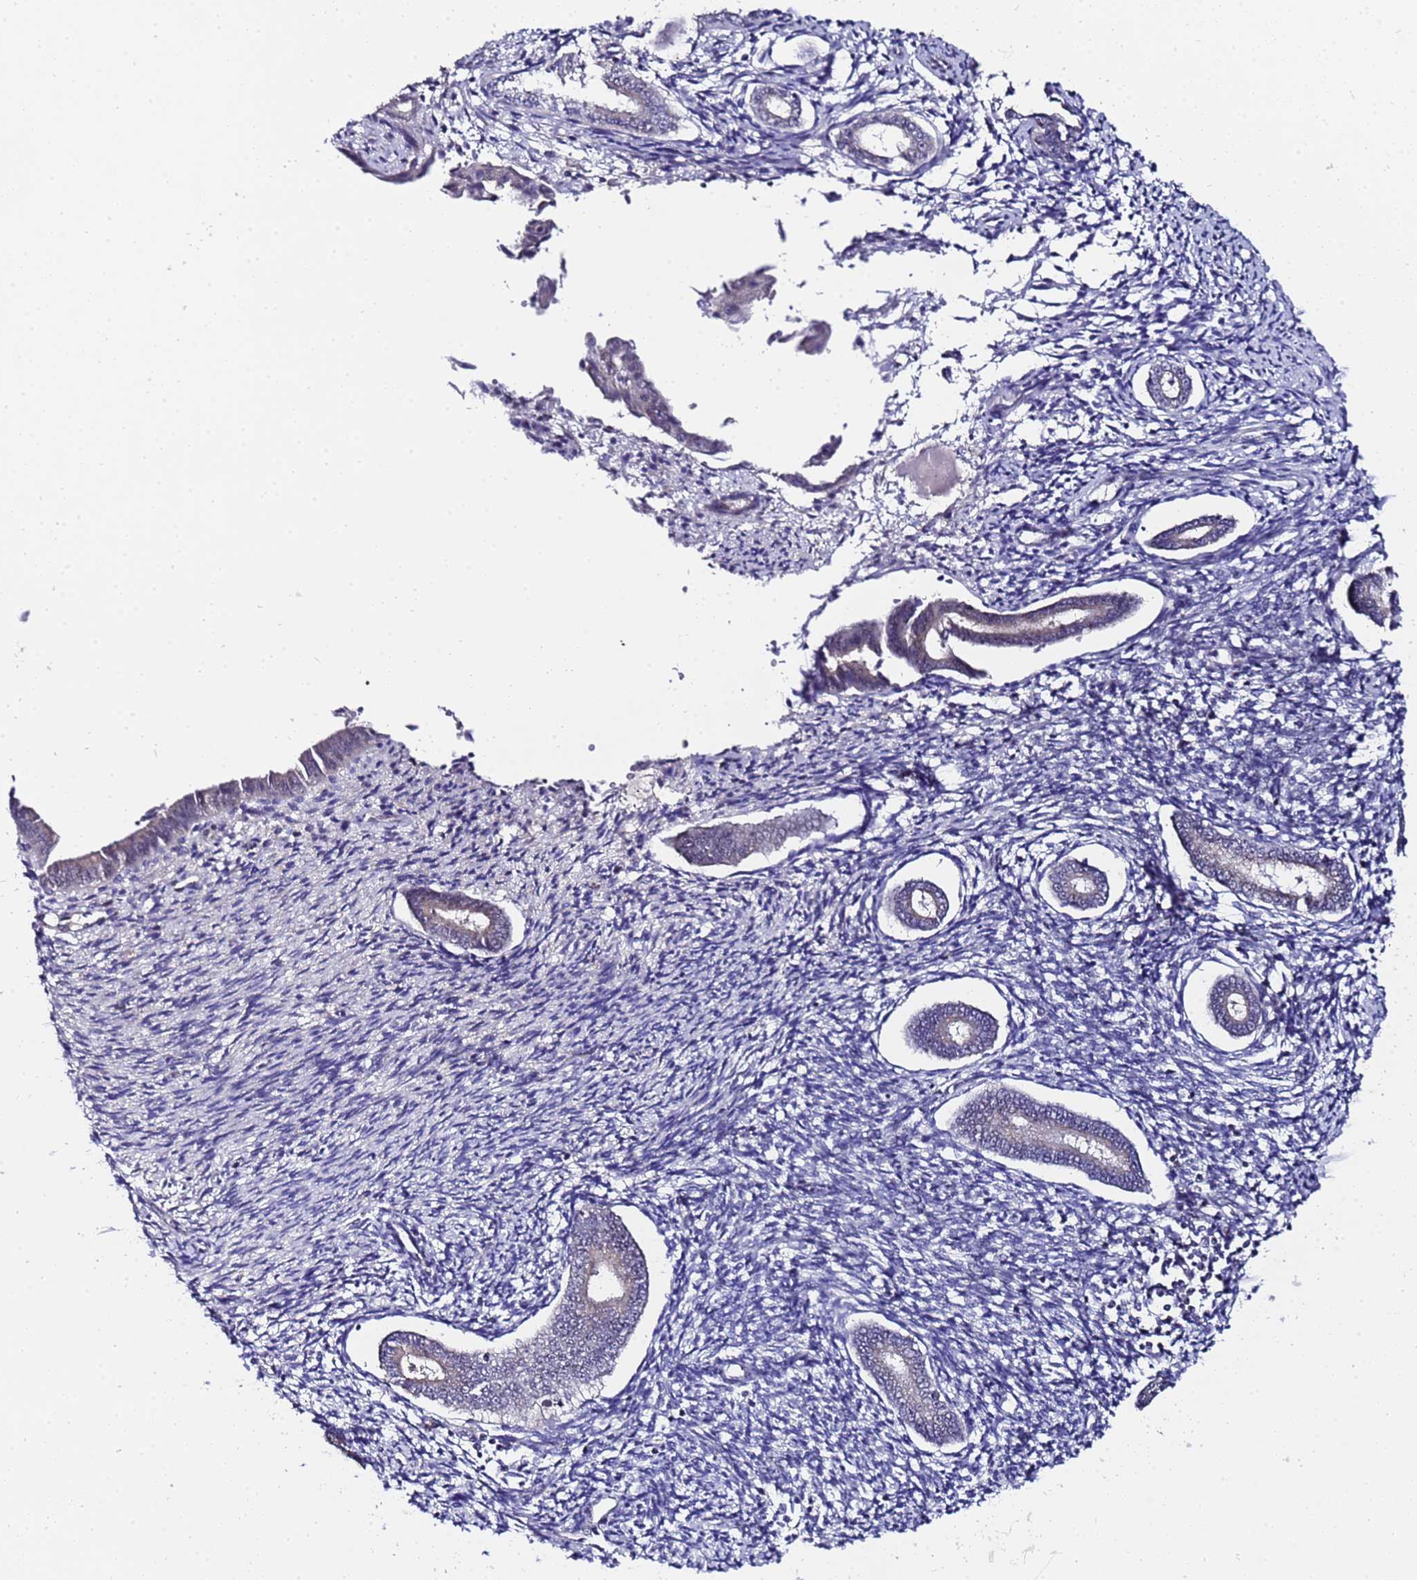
{"staining": {"intensity": "negative", "quantity": "none", "location": "none"}, "tissue": "endometrium", "cell_type": "Cells in endometrial stroma", "image_type": "normal", "snomed": [{"axis": "morphology", "description": "Normal tissue, NOS"}, {"axis": "topography", "description": "Endometrium"}], "caption": "High power microscopy image of an immunohistochemistry (IHC) histopathology image of normal endometrium, revealing no significant staining in cells in endometrial stroma.", "gene": "C19orf47", "patient": {"sex": "female", "age": 56}}